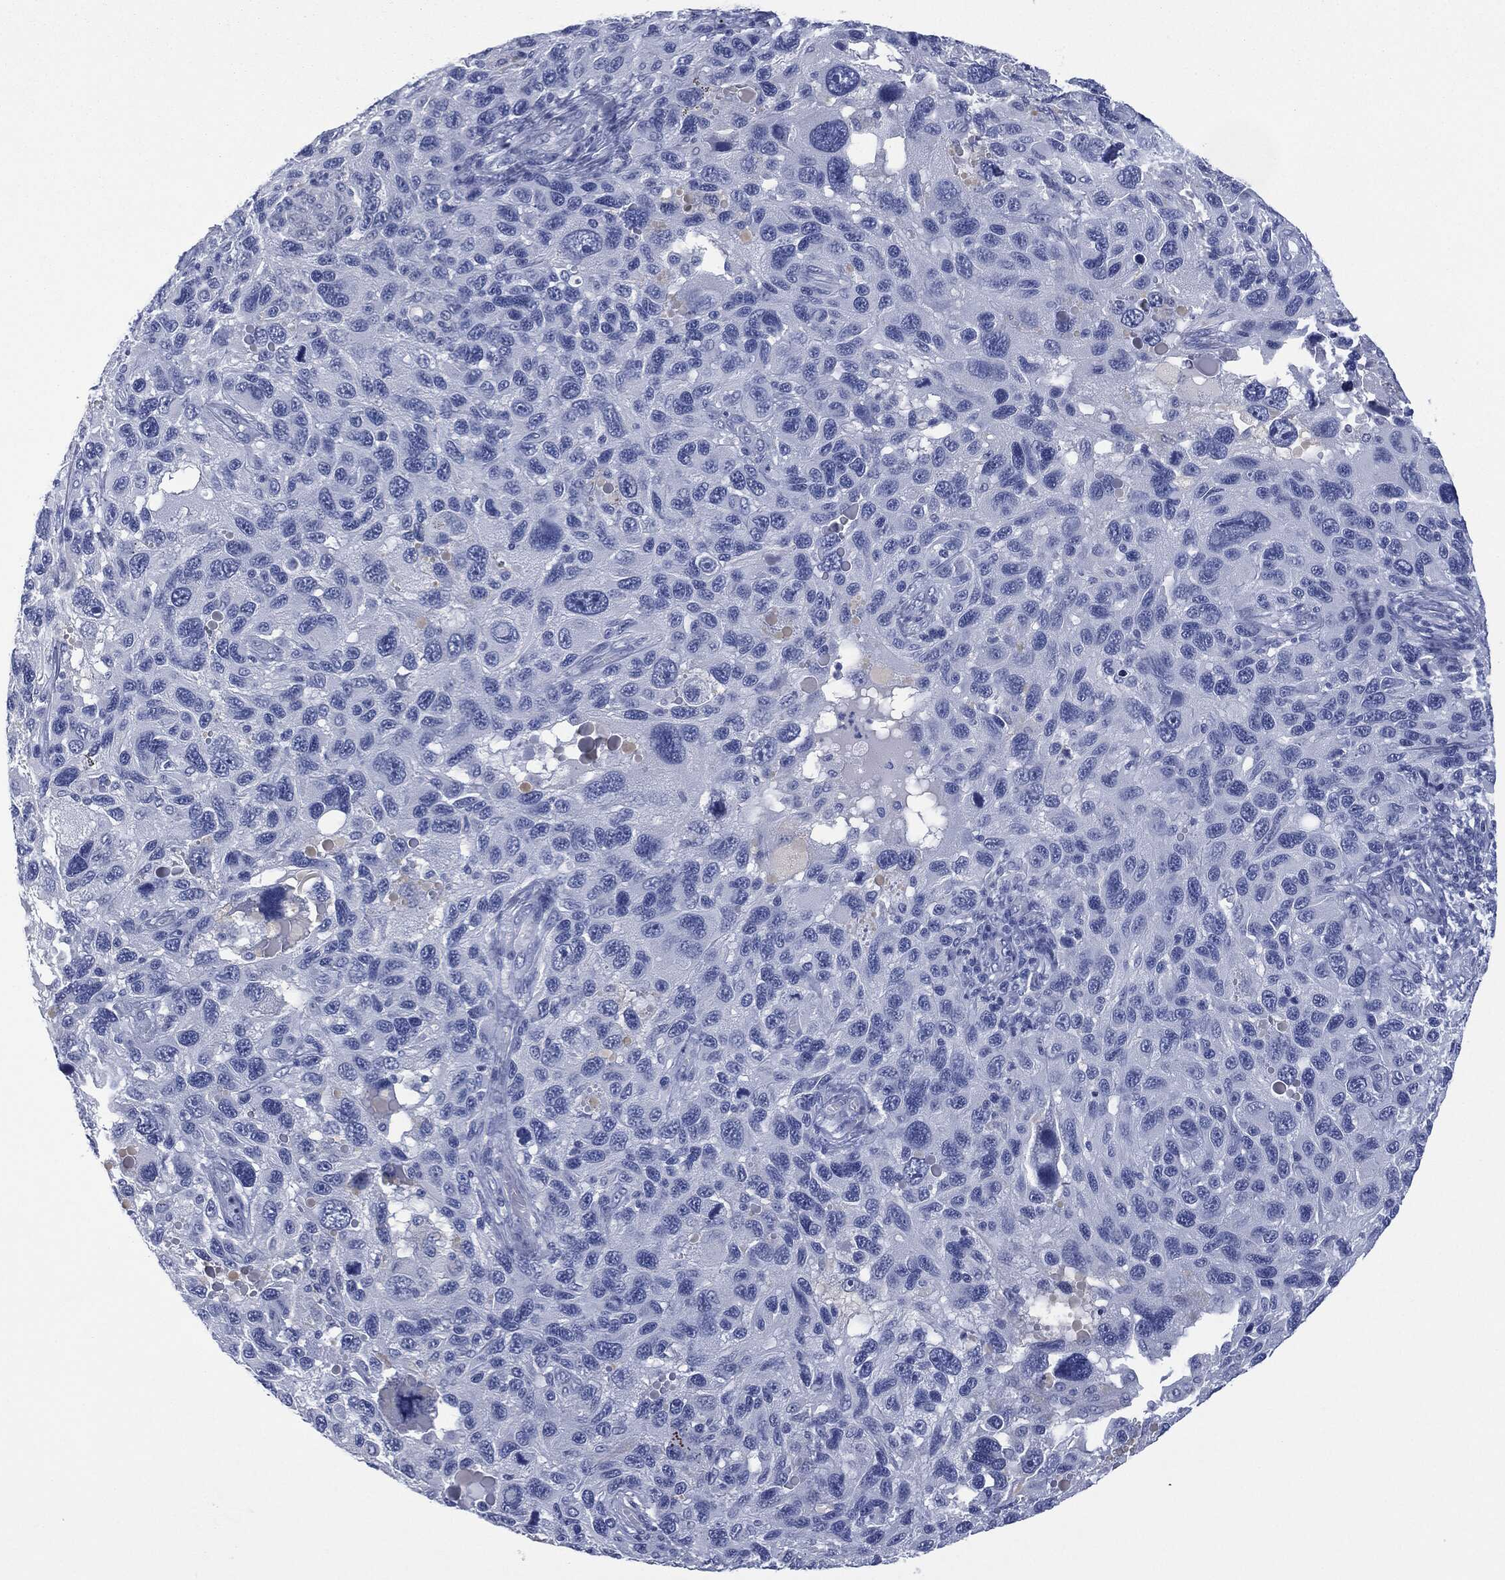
{"staining": {"intensity": "negative", "quantity": "none", "location": "none"}, "tissue": "melanoma", "cell_type": "Tumor cells", "image_type": "cancer", "snomed": [{"axis": "morphology", "description": "Malignant melanoma, NOS"}, {"axis": "topography", "description": "Skin"}], "caption": "The histopathology image shows no significant staining in tumor cells of malignant melanoma.", "gene": "MUC16", "patient": {"sex": "male", "age": 53}}